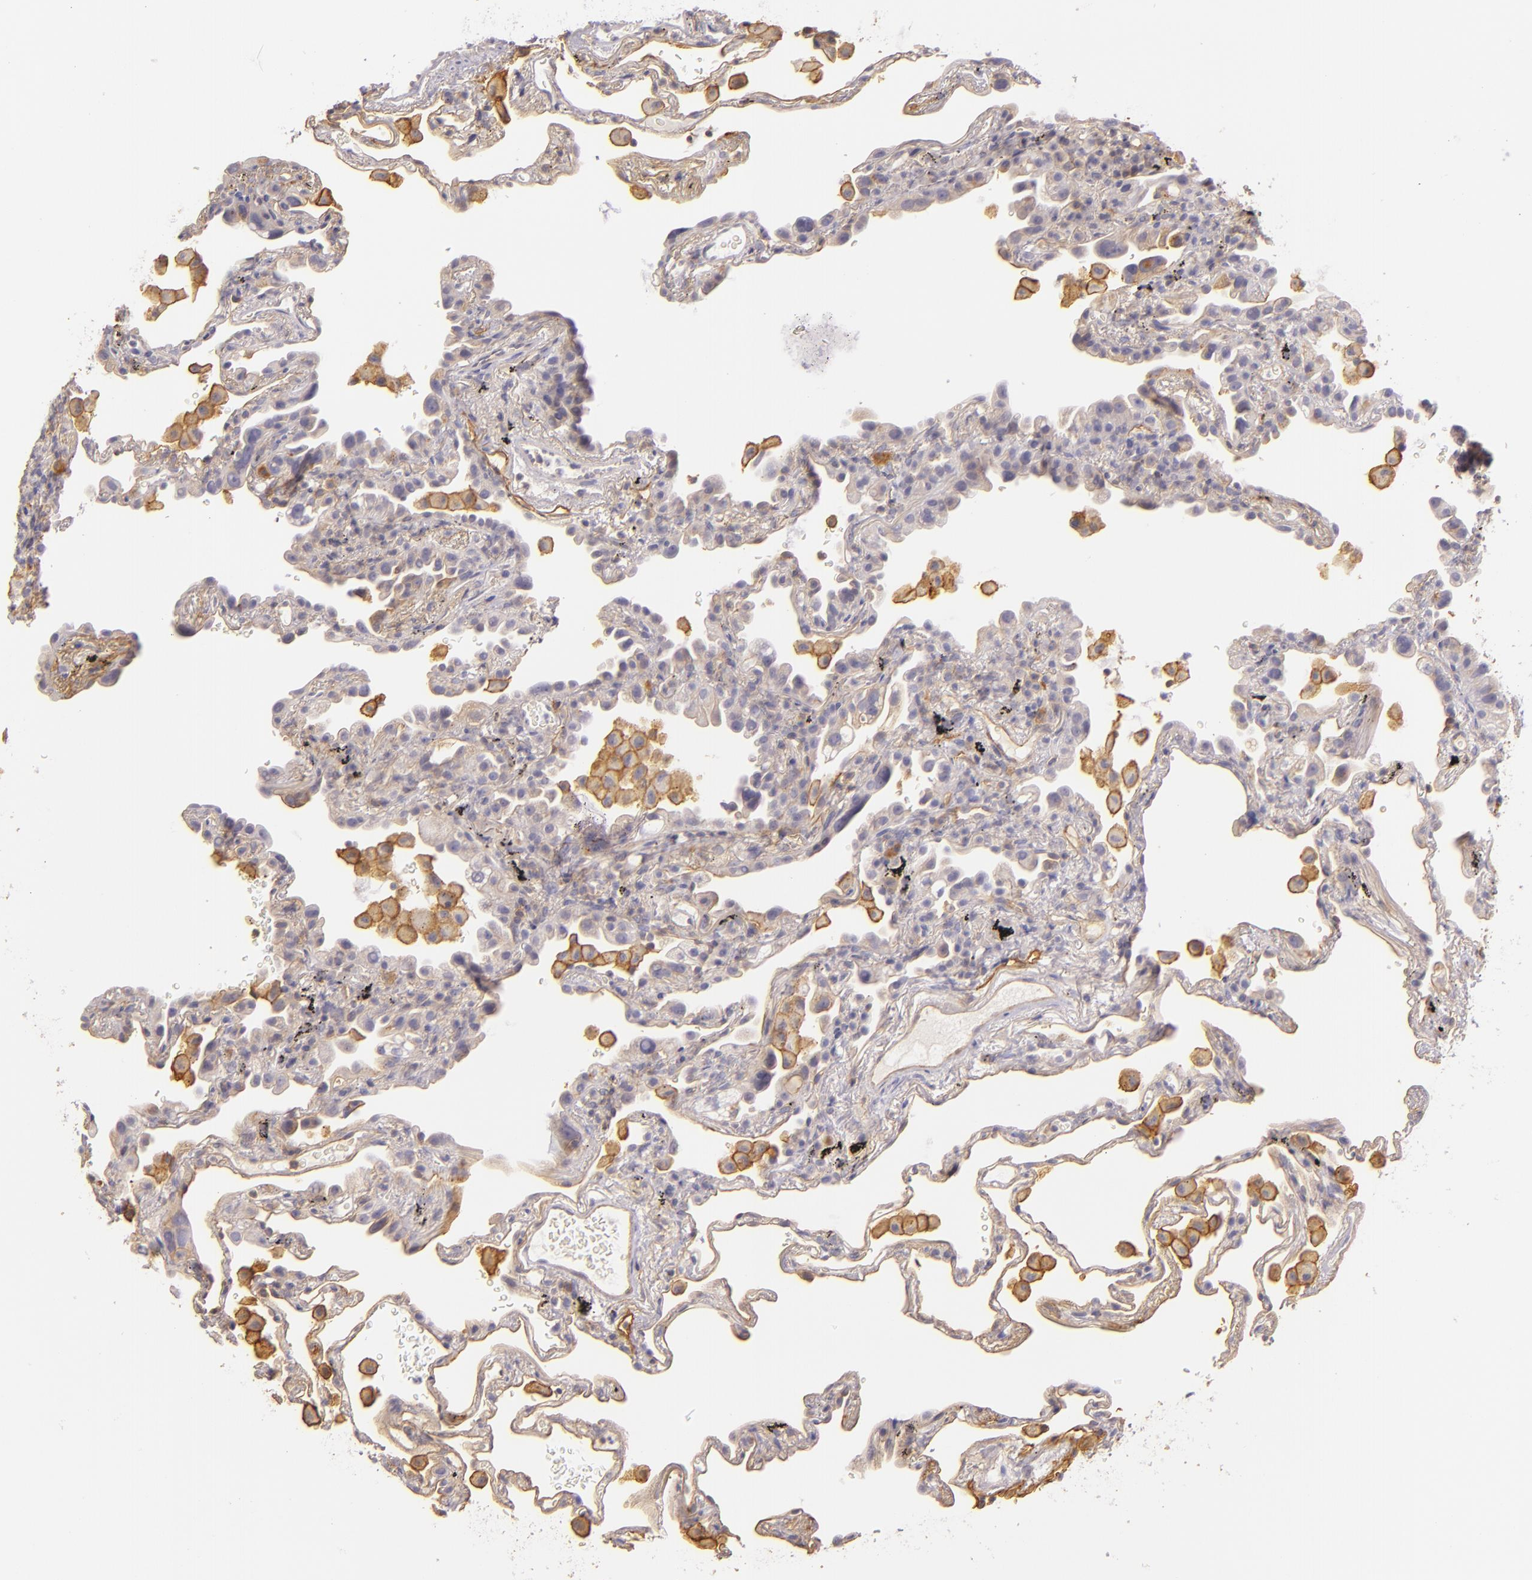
{"staining": {"intensity": "negative", "quantity": "none", "location": "none"}, "tissue": "lung", "cell_type": "Alveolar cells", "image_type": "normal", "snomed": [{"axis": "morphology", "description": "Normal tissue, NOS"}, {"axis": "morphology", "description": "Inflammation, NOS"}, {"axis": "topography", "description": "Lung"}], "caption": "The immunohistochemistry micrograph has no significant positivity in alveolar cells of lung.", "gene": "CTSF", "patient": {"sex": "male", "age": 69}}